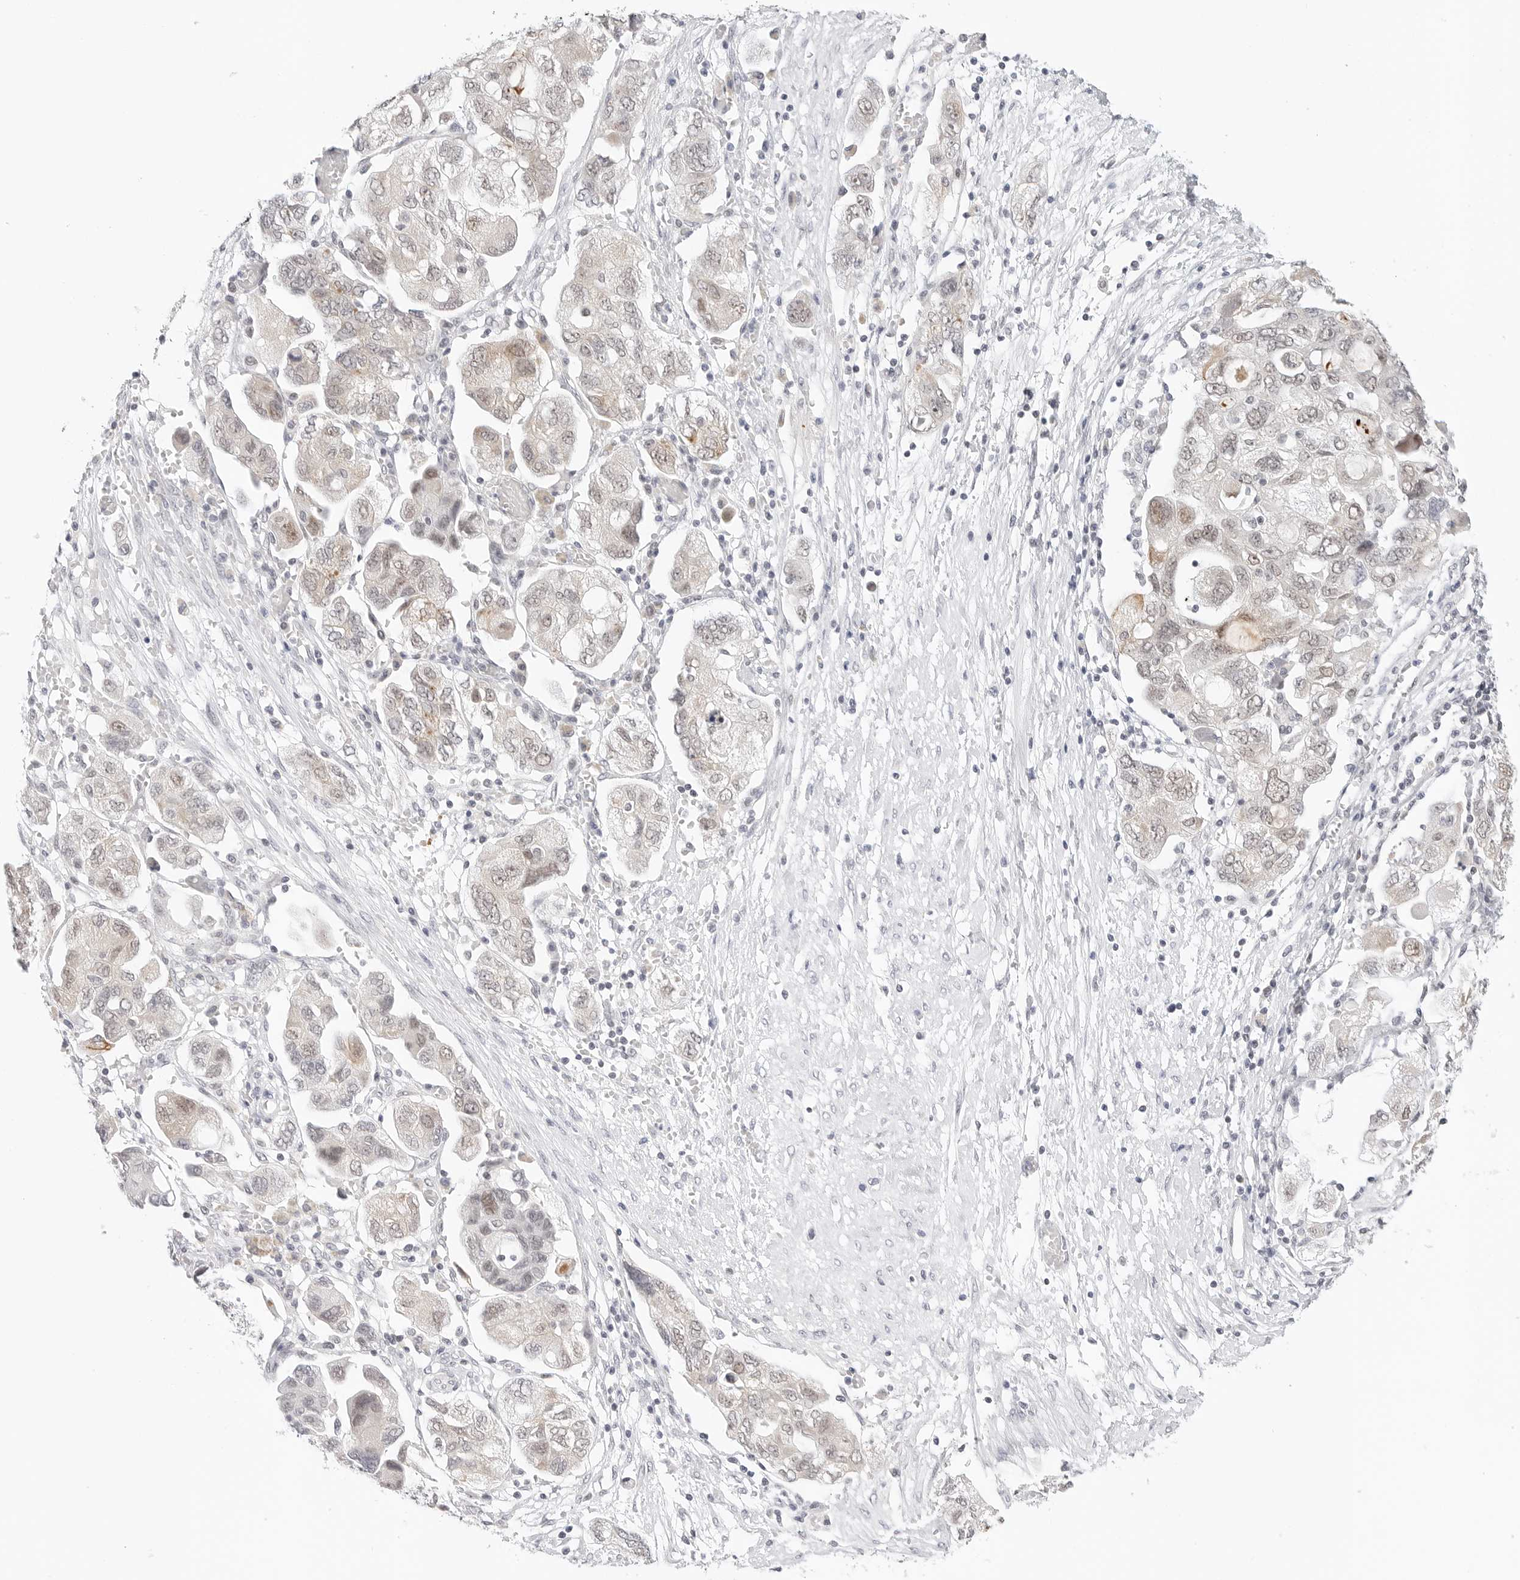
{"staining": {"intensity": "moderate", "quantity": "<25%", "location": "cytoplasmic/membranous,nuclear"}, "tissue": "ovarian cancer", "cell_type": "Tumor cells", "image_type": "cancer", "snomed": [{"axis": "morphology", "description": "Carcinoma, NOS"}, {"axis": "morphology", "description": "Cystadenocarcinoma, serous, NOS"}, {"axis": "topography", "description": "Ovary"}], "caption": "Immunohistochemical staining of human serous cystadenocarcinoma (ovarian) exhibits low levels of moderate cytoplasmic/membranous and nuclear expression in about <25% of tumor cells.", "gene": "TSEN2", "patient": {"sex": "female", "age": 69}}